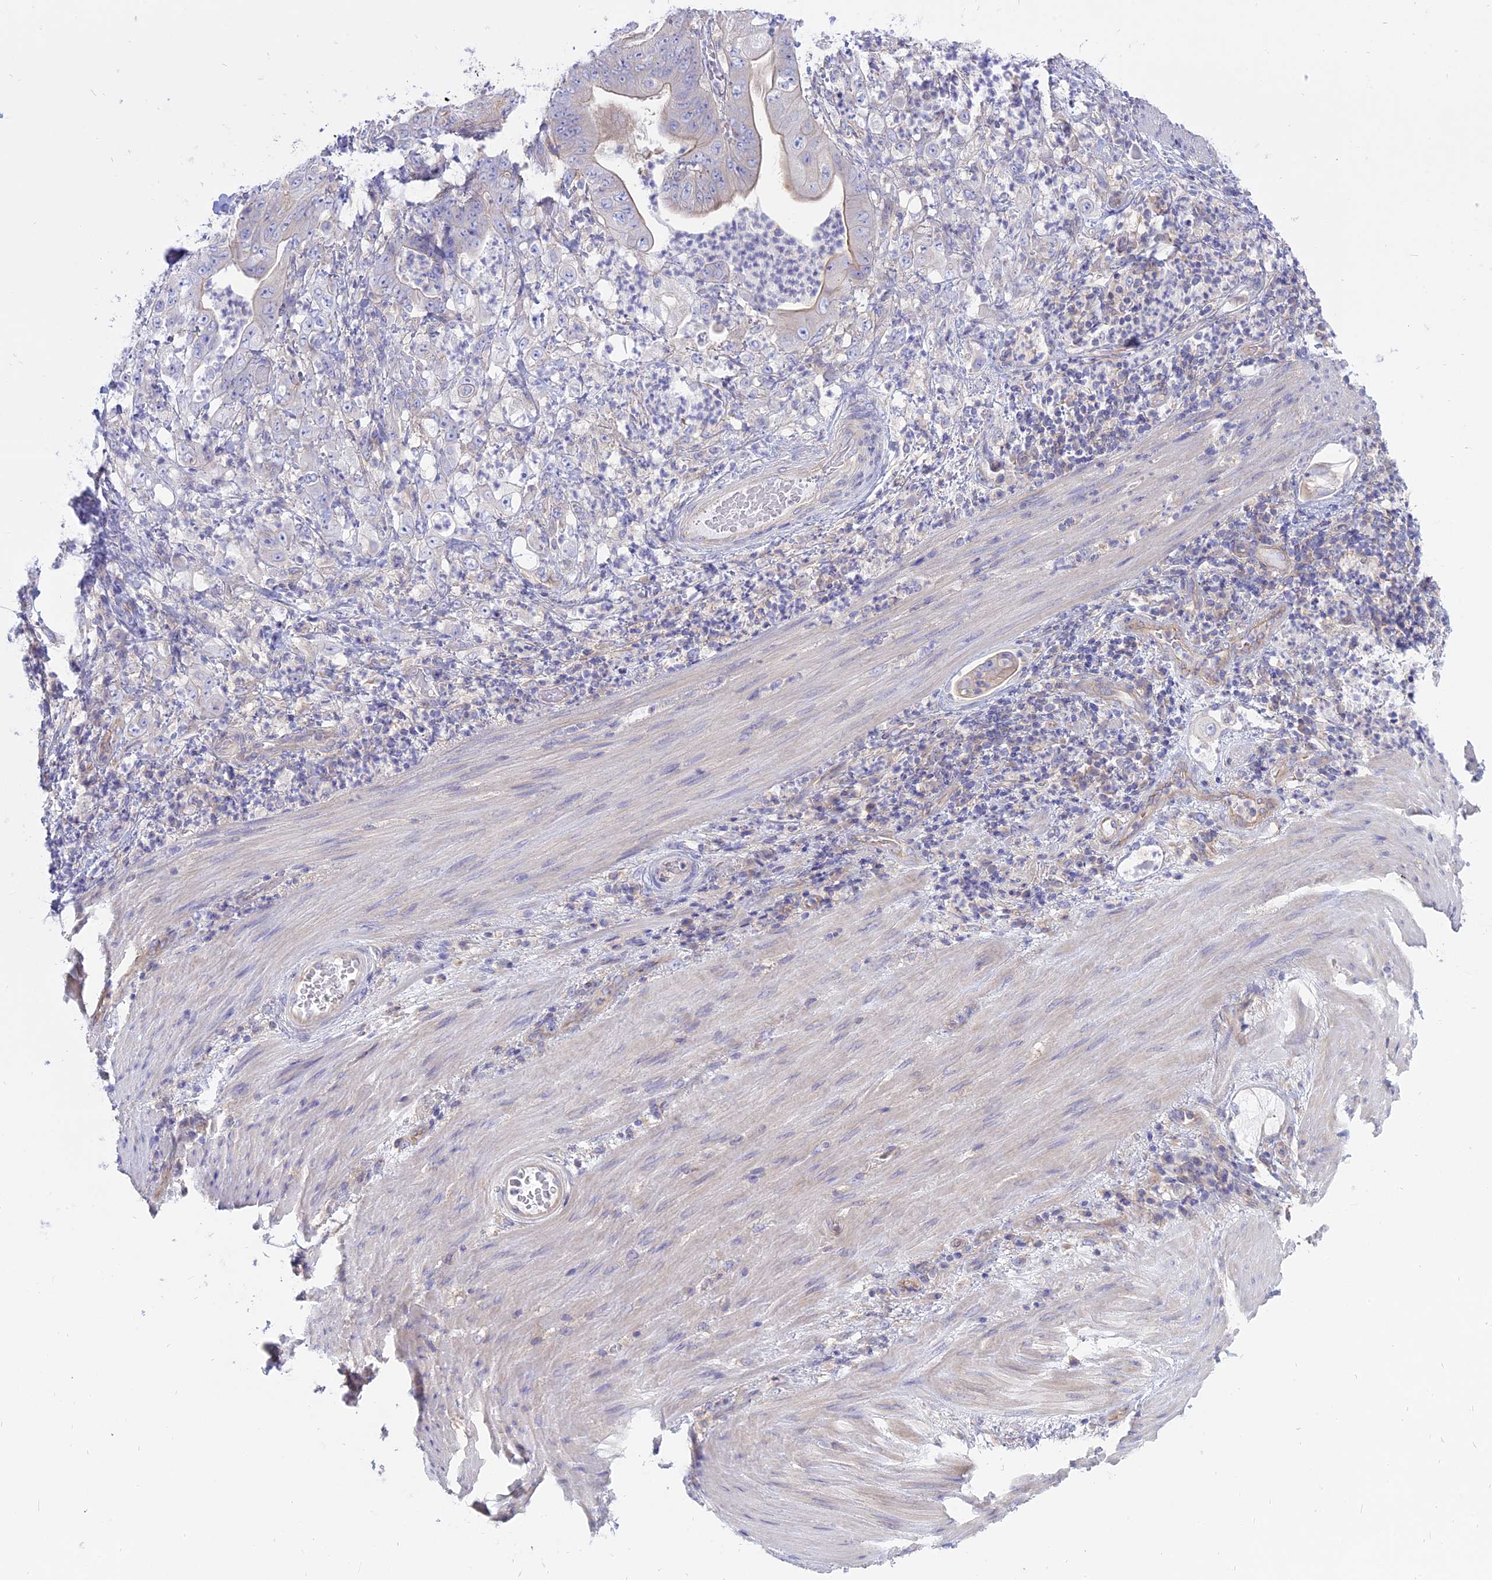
{"staining": {"intensity": "weak", "quantity": "<25%", "location": "cytoplasmic/membranous"}, "tissue": "stomach cancer", "cell_type": "Tumor cells", "image_type": "cancer", "snomed": [{"axis": "morphology", "description": "Adenocarcinoma, NOS"}, {"axis": "topography", "description": "Stomach"}], "caption": "High power microscopy image of an IHC photomicrograph of stomach cancer (adenocarcinoma), revealing no significant staining in tumor cells. (DAB immunohistochemistry, high magnification).", "gene": "AHCYL1", "patient": {"sex": "female", "age": 73}}